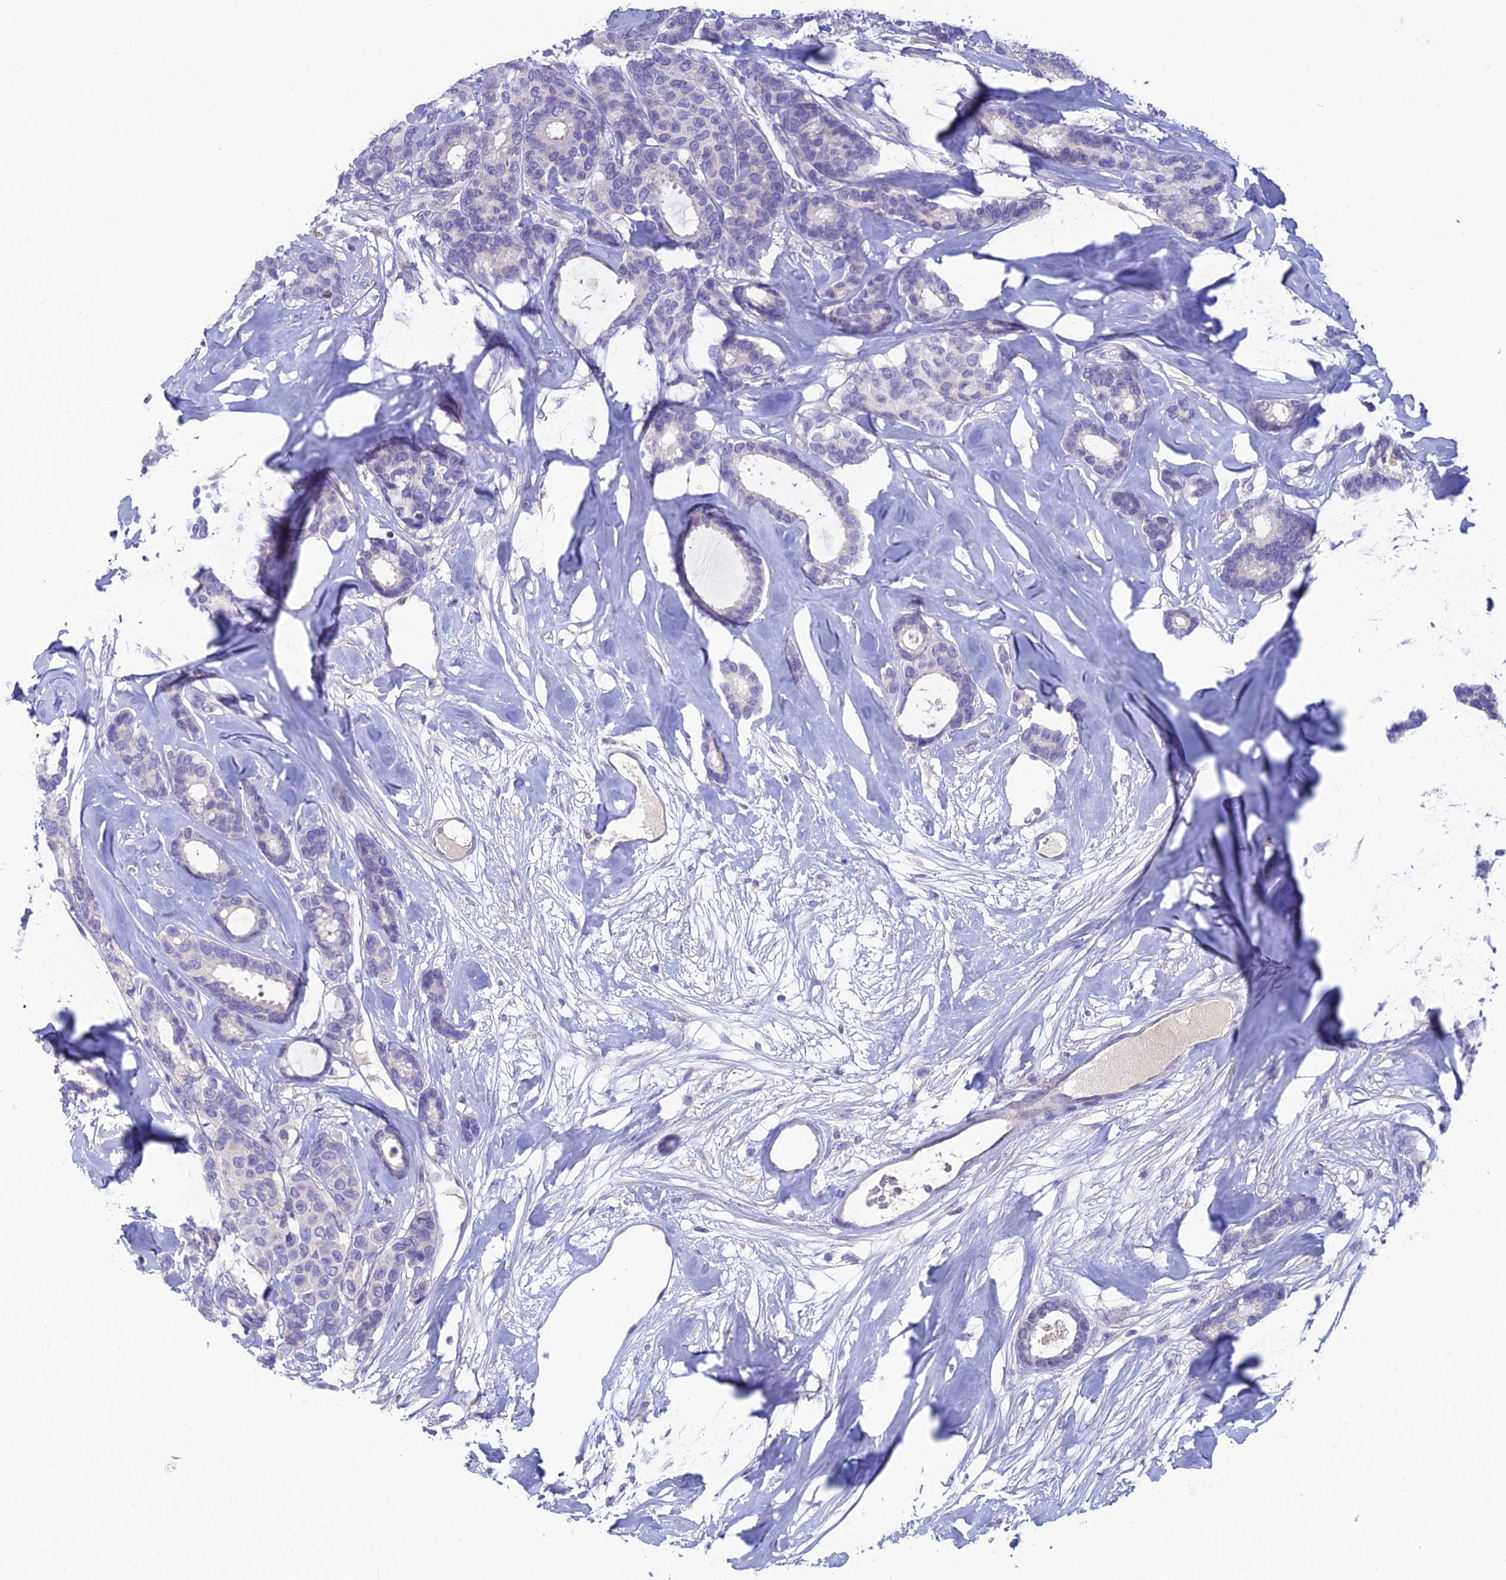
{"staining": {"intensity": "negative", "quantity": "none", "location": "none"}, "tissue": "breast cancer", "cell_type": "Tumor cells", "image_type": "cancer", "snomed": [{"axis": "morphology", "description": "Duct carcinoma"}, {"axis": "topography", "description": "Breast"}], "caption": "Tumor cells are negative for protein expression in human breast invasive ductal carcinoma. The staining is performed using DAB brown chromogen with nuclei counter-stained in using hematoxylin.", "gene": "XPO7", "patient": {"sex": "female", "age": 87}}